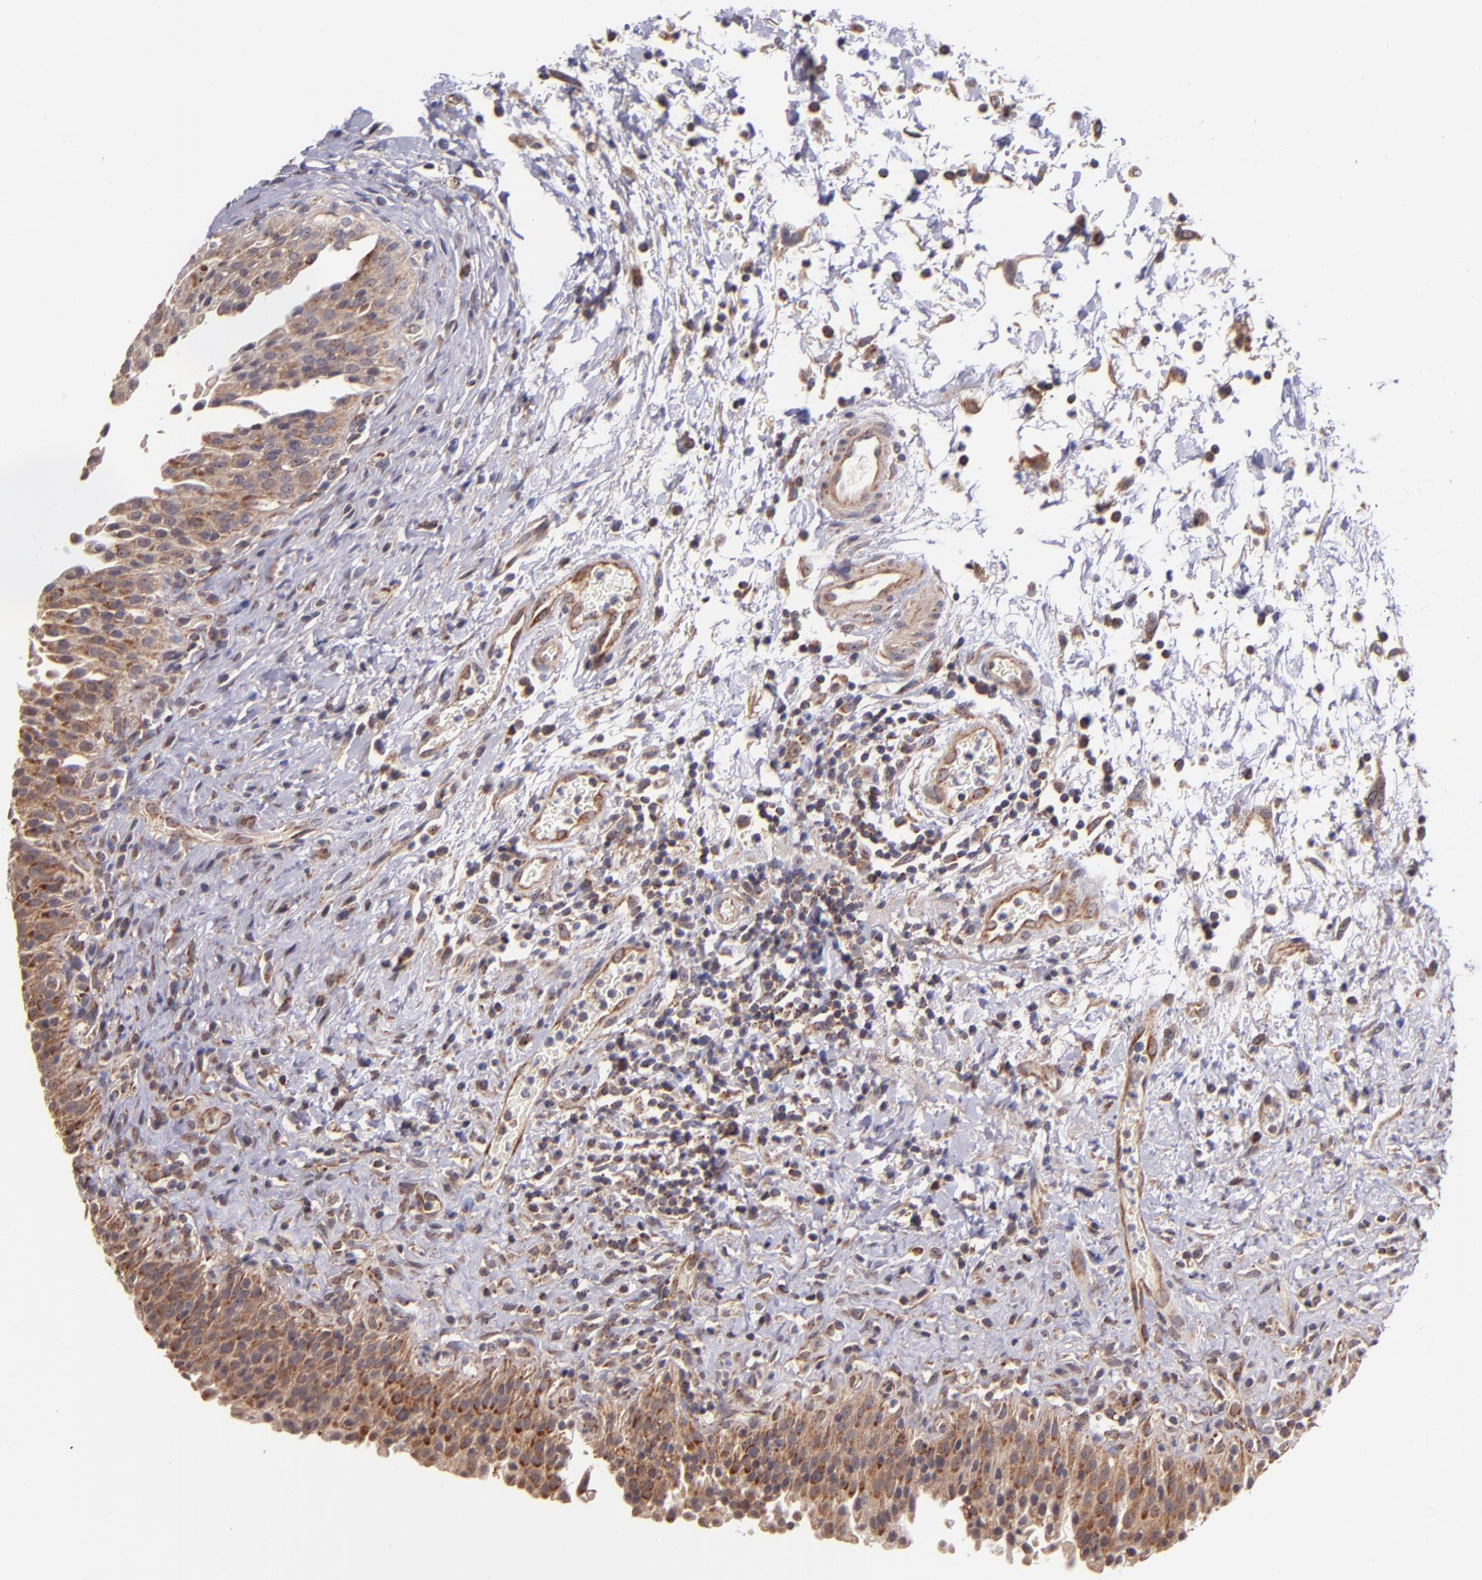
{"staining": {"intensity": "moderate", "quantity": ">75%", "location": "cytoplasmic/membranous"}, "tissue": "urinary bladder", "cell_type": "Urothelial cells", "image_type": "normal", "snomed": [{"axis": "morphology", "description": "Normal tissue, NOS"}, {"axis": "topography", "description": "Urinary bladder"}], "caption": "Immunohistochemistry (IHC) image of normal urinary bladder: urinary bladder stained using immunohistochemistry (IHC) exhibits medium levels of moderate protein expression localized specifically in the cytoplasmic/membranous of urothelial cells, appearing as a cytoplasmic/membranous brown color.", "gene": "SHC1", "patient": {"sex": "male", "age": 51}}